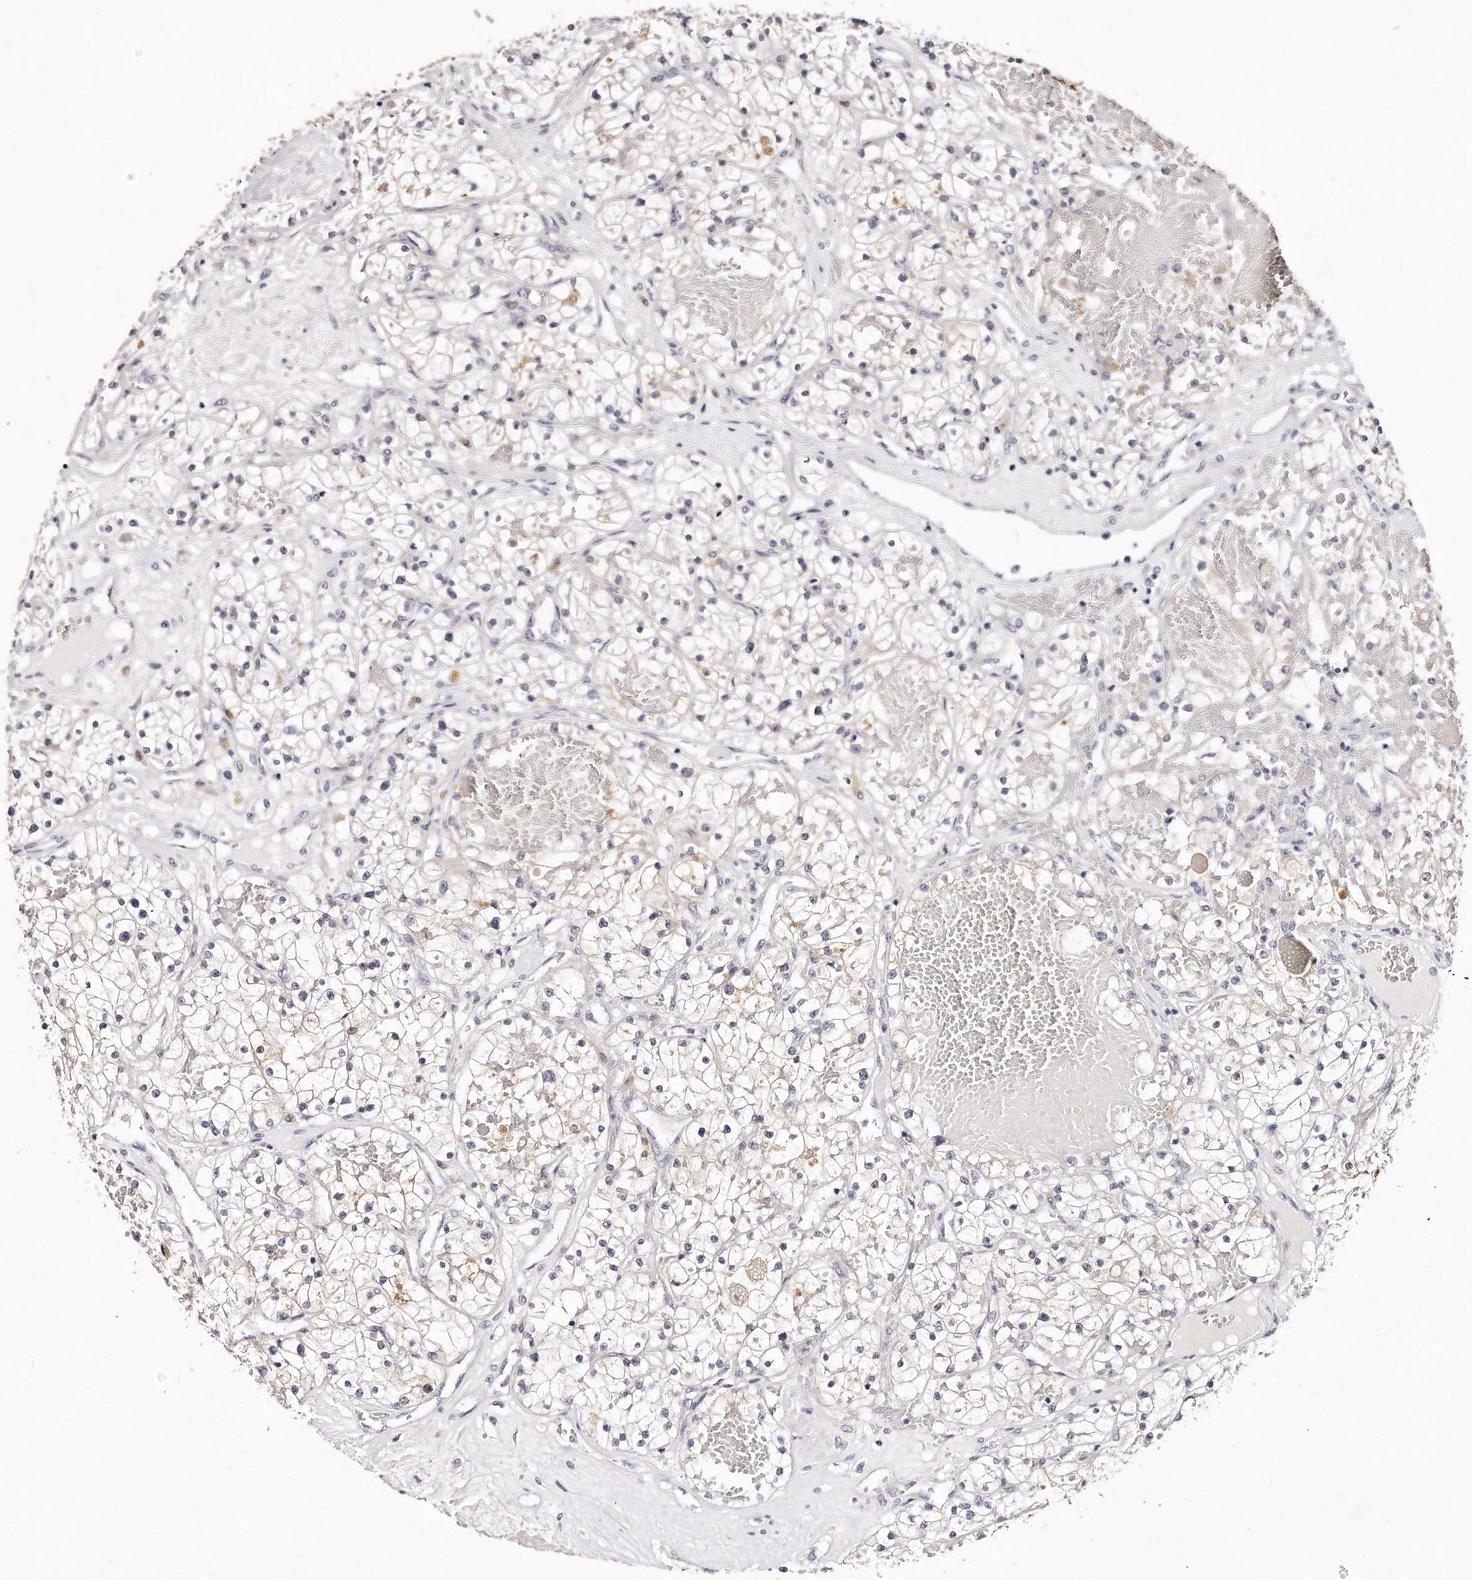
{"staining": {"intensity": "negative", "quantity": "none", "location": "none"}, "tissue": "renal cancer", "cell_type": "Tumor cells", "image_type": "cancer", "snomed": [{"axis": "morphology", "description": "Normal tissue, NOS"}, {"axis": "morphology", "description": "Adenocarcinoma, NOS"}, {"axis": "topography", "description": "Kidney"}], "caption": "A micrograph of adenocarcinoma (renal) stained for a protein demonstrates no brown staining in tumor cells. Nuclei are stained in blue.", "gene": "GDA", "patient": {"sex": "male", "age": 68}}